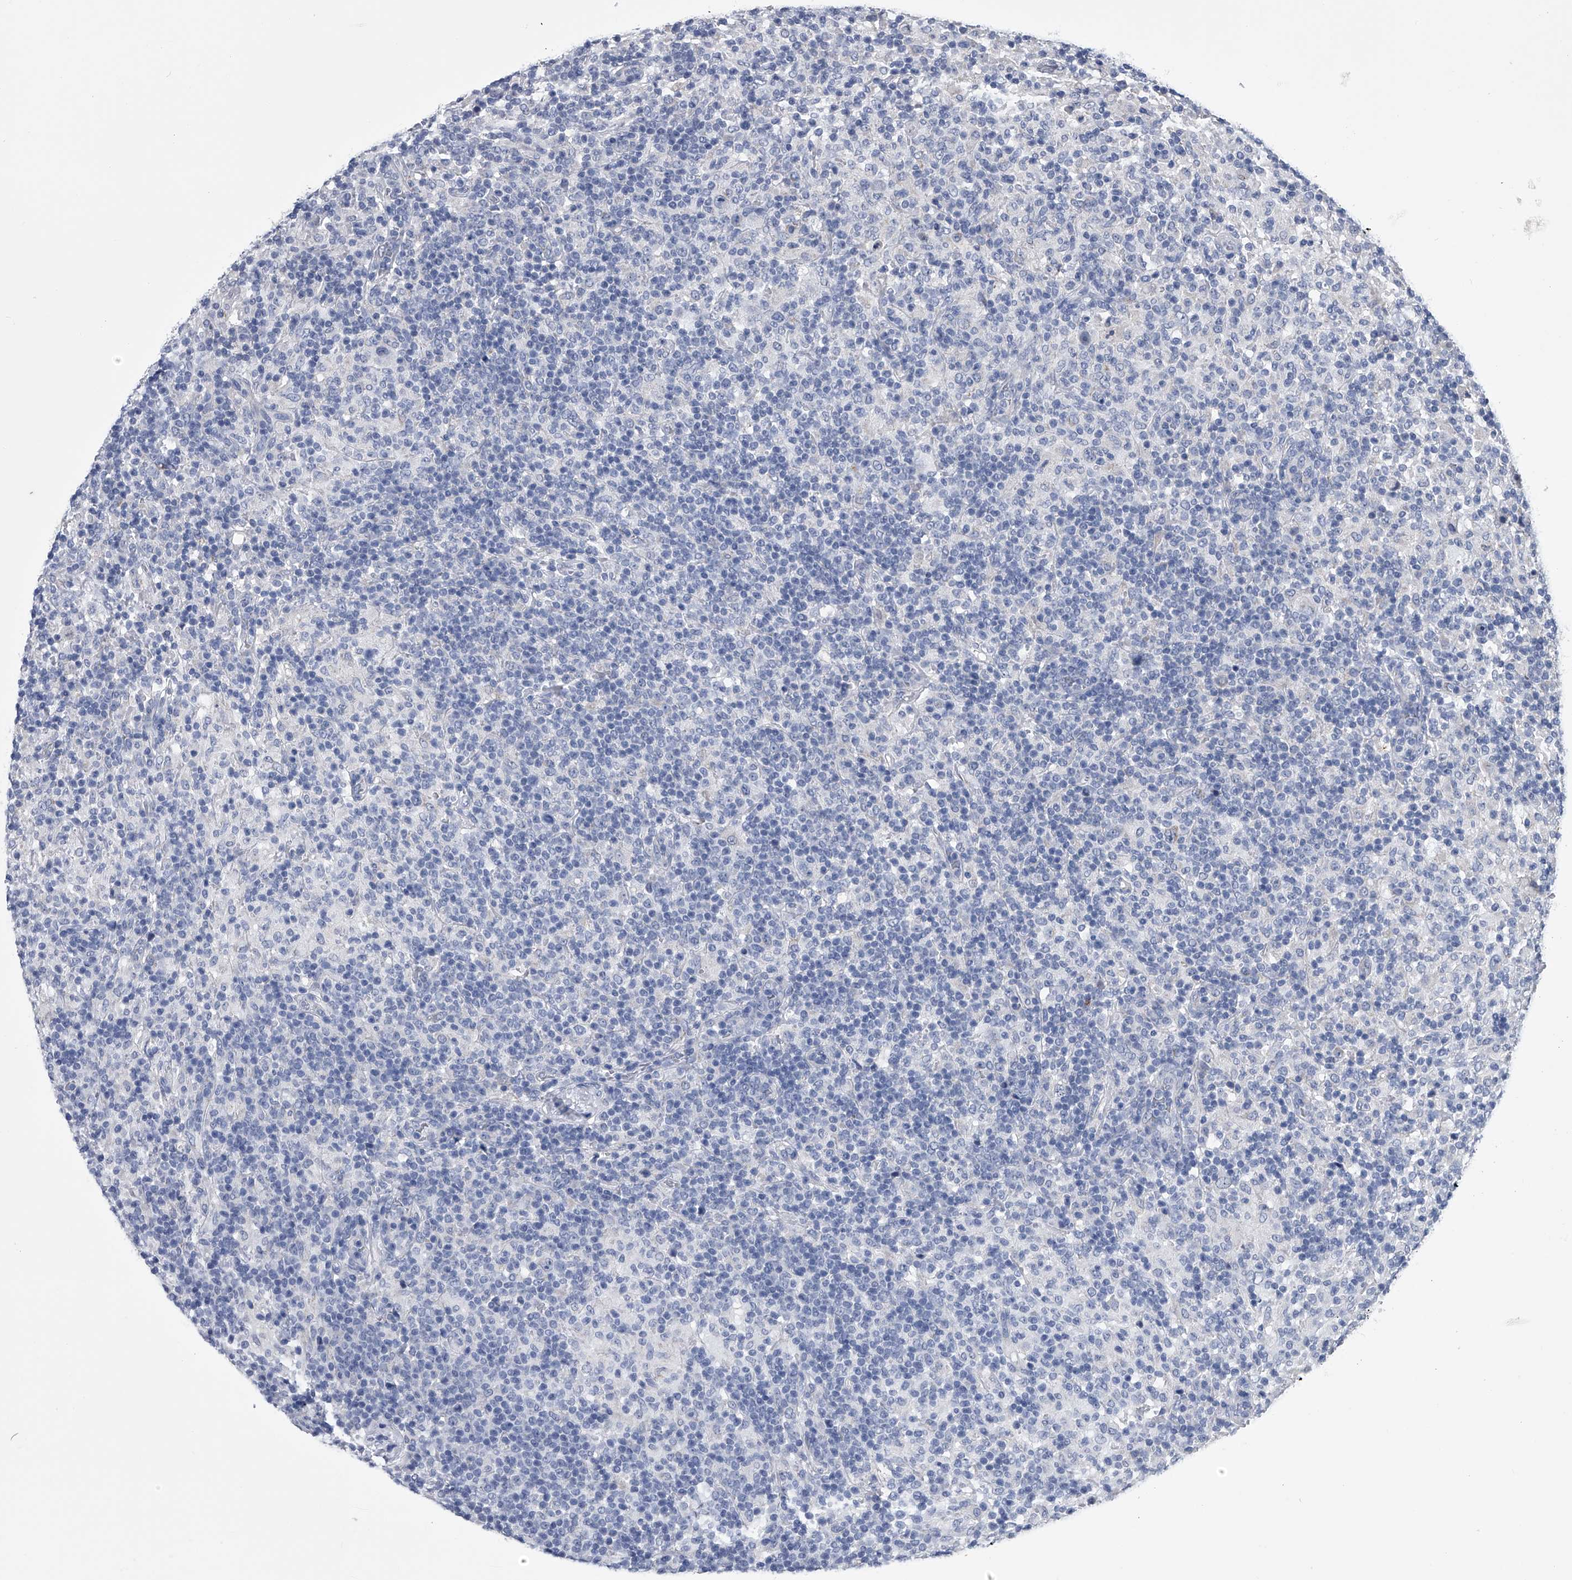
{"staining": {"intensity": "negative", "quantity": "none", "location": "none"}, "tissue": "lymphoma", "cell_type": "Tumor cells", "image_type": "cancer", "snomed": [{"axis": "morphology", "description": "Hodgkin's disease, NOS"}, {"axis": "topography", "description": "Lymph node"}], "caption": "Immunohistochemical staining of lymphoma displays no significant positivity in tumor cells.", "gene": "OAT", "patient": {"sex": "male", "age": 70}}